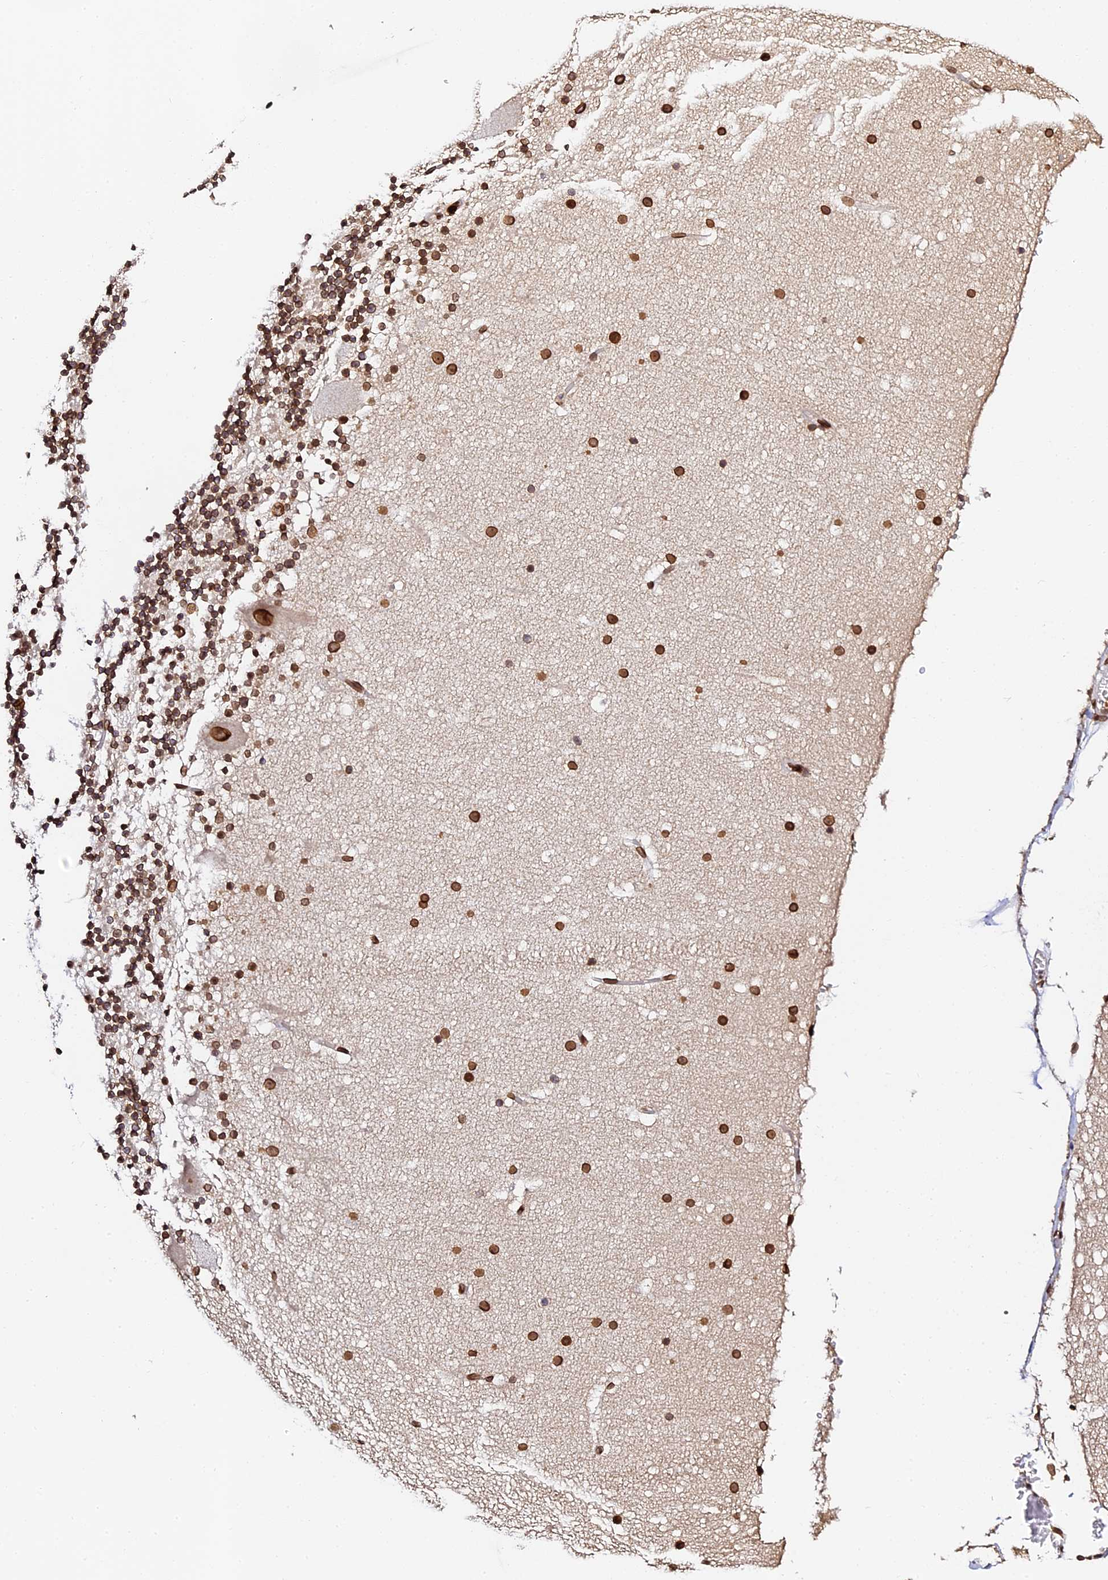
{"staining": {"intensity": "strong", "quantity": ">75%", "location": "cytoplasmic/membranous,nuclear"}, "tissue": "cerebellum", "cell_type": "Cells in granular layer", "image_type": "normal", "snomed": [{"axis": "morphology", "description": "Normal tissue, NOS"}, {"axis": "topography", "description": "Cerebellum"}], "caption": "The photomicrograph demonstrates immunohistochemical staining of benign cerebellum. There is strong cytoplasmic/membranous,nuclear expression is identified in approximately >75% of cells in granular layer. (DAB IHC with brightfield microscopy, high magnification).", "gene": "ANAPC5", "patient": {"sex": "male", "age": 57}}